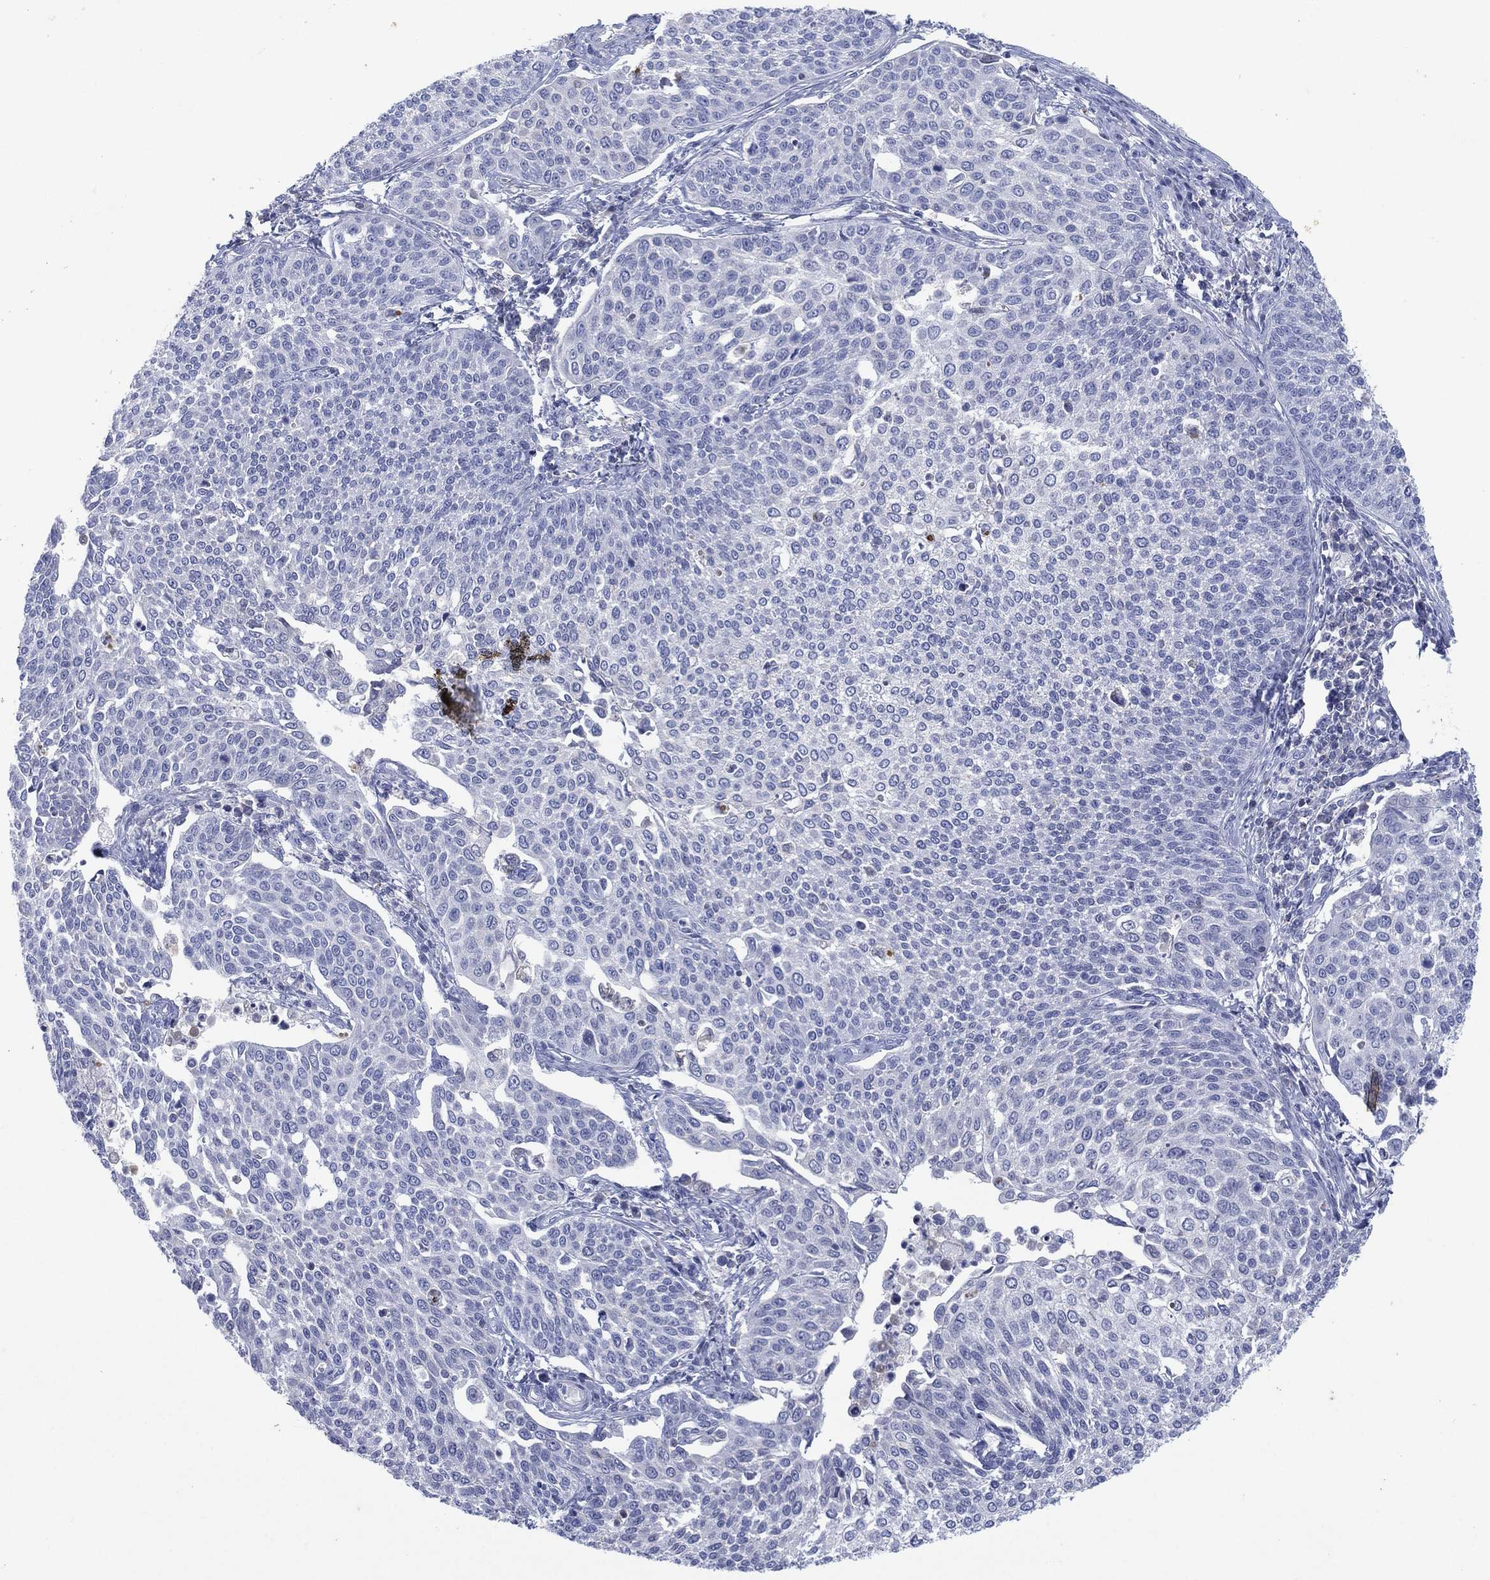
{"staining": {"intensity": "negative", "quantity": "none", "location": "none"}, "tissue": "cervical cancer", "cell_type": "Tumor cells", "image_type": "cancer", "snomed": [{"axis": "morphology", "description": "Squamous cell carcinoma, NOS"}, {"axis": "topography", "description": "Cervix"}], "caption": "A high-resolution image shows immunohistochemistry (IHC) staining of cervical cancer (squamous cell carcinoma), which displays no significant staining in tumor cells.", "gene": "SEPTIN1", "patient": {"sex": "female", "age": 34}}